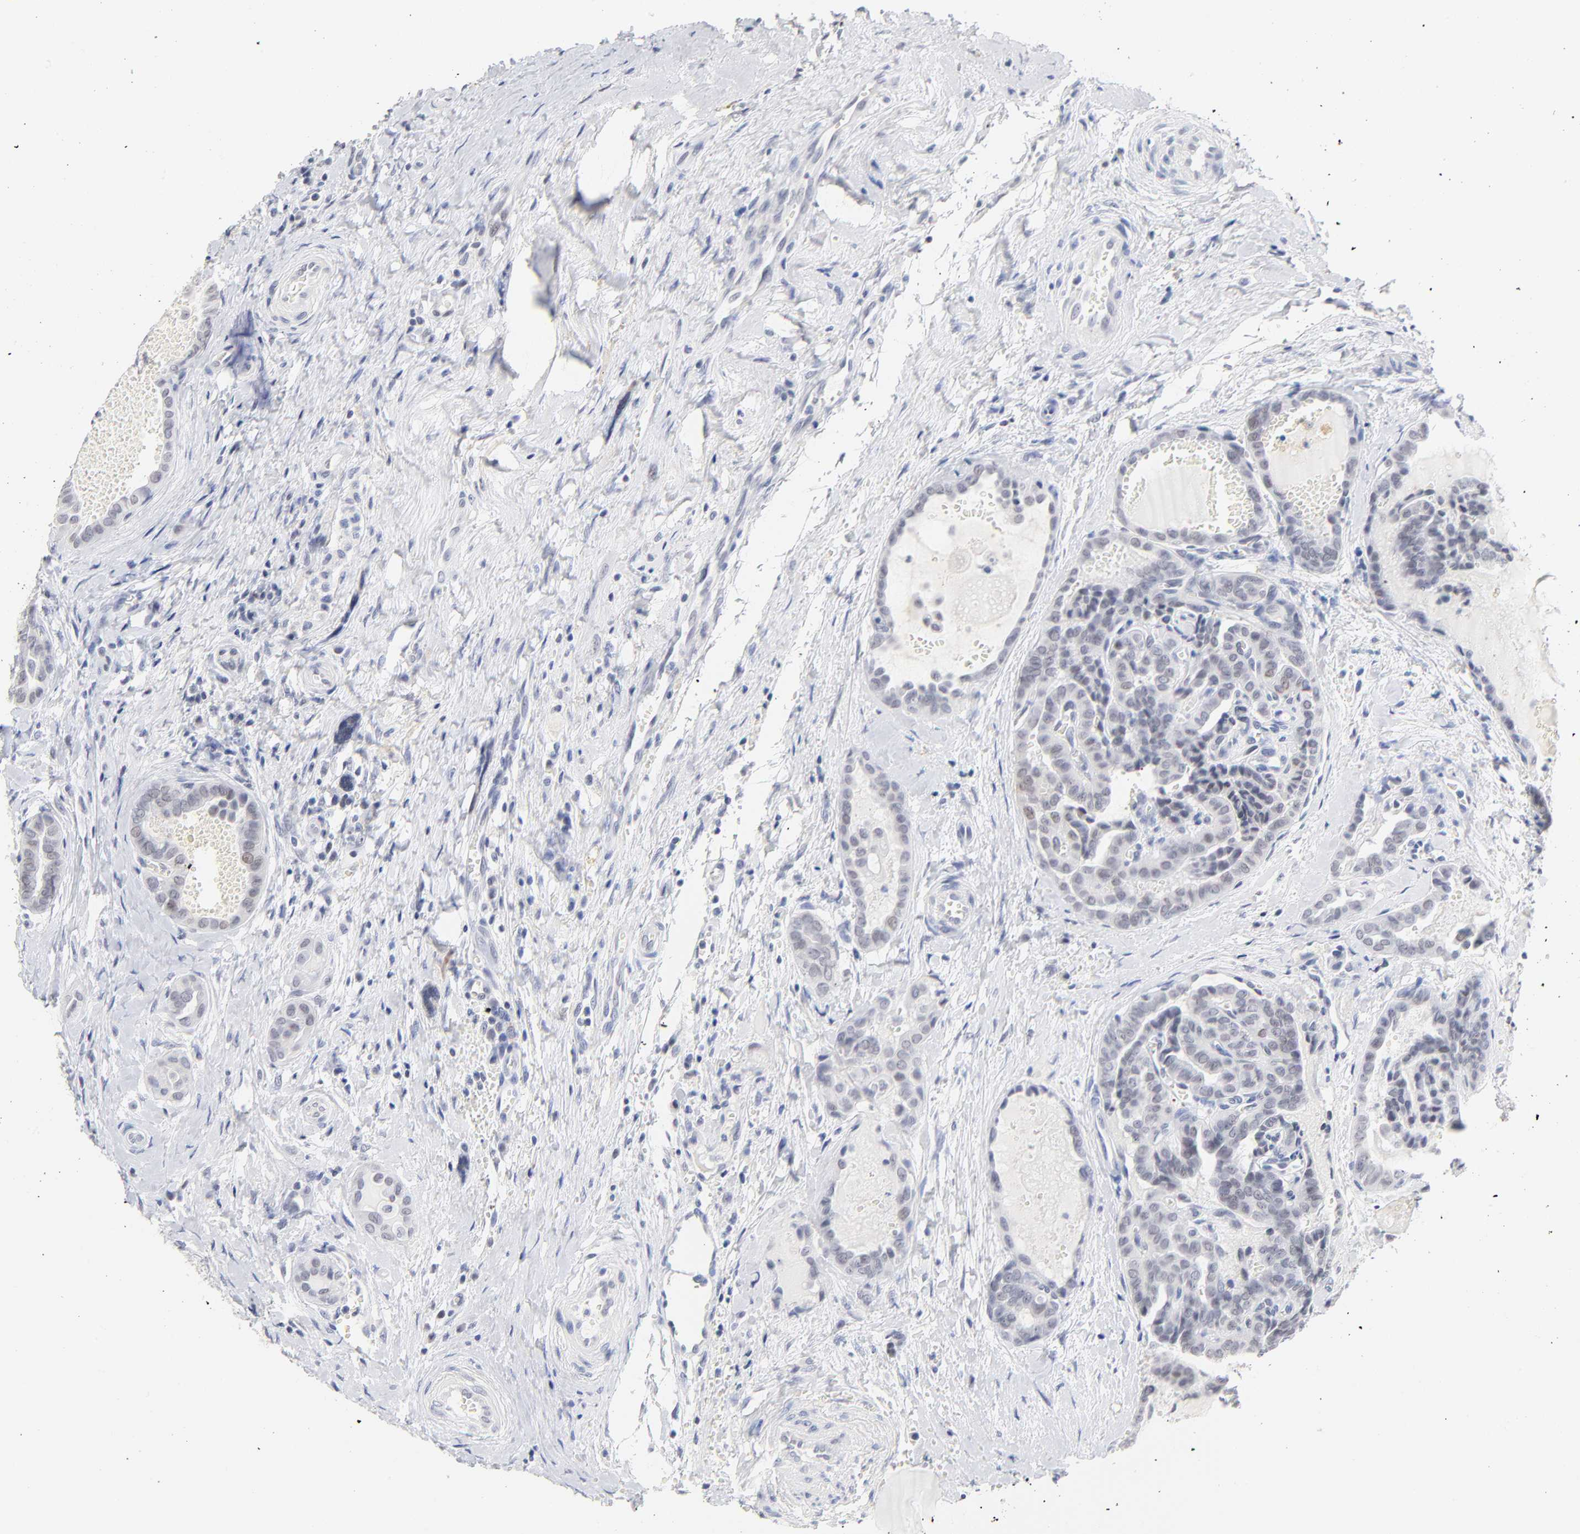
{"staining": {"intensity": "weak", "quantity": "<25%", "location": "nuclear"}, "tissue": "thyroid cancer", "cell_type": "Tumor cells", "image_type": "cancer", "snomed": [{"axis": "morphology", "description": "Carcinoma, NOS"}, {"axis": "topography", "description": "Thyroid gland"}], "caption": "There is no significant positivity in tumor cells of thyroid cancer (carcinoma).", "gene": "ORC2", "patient": {"sex": "female", "age": 91}}